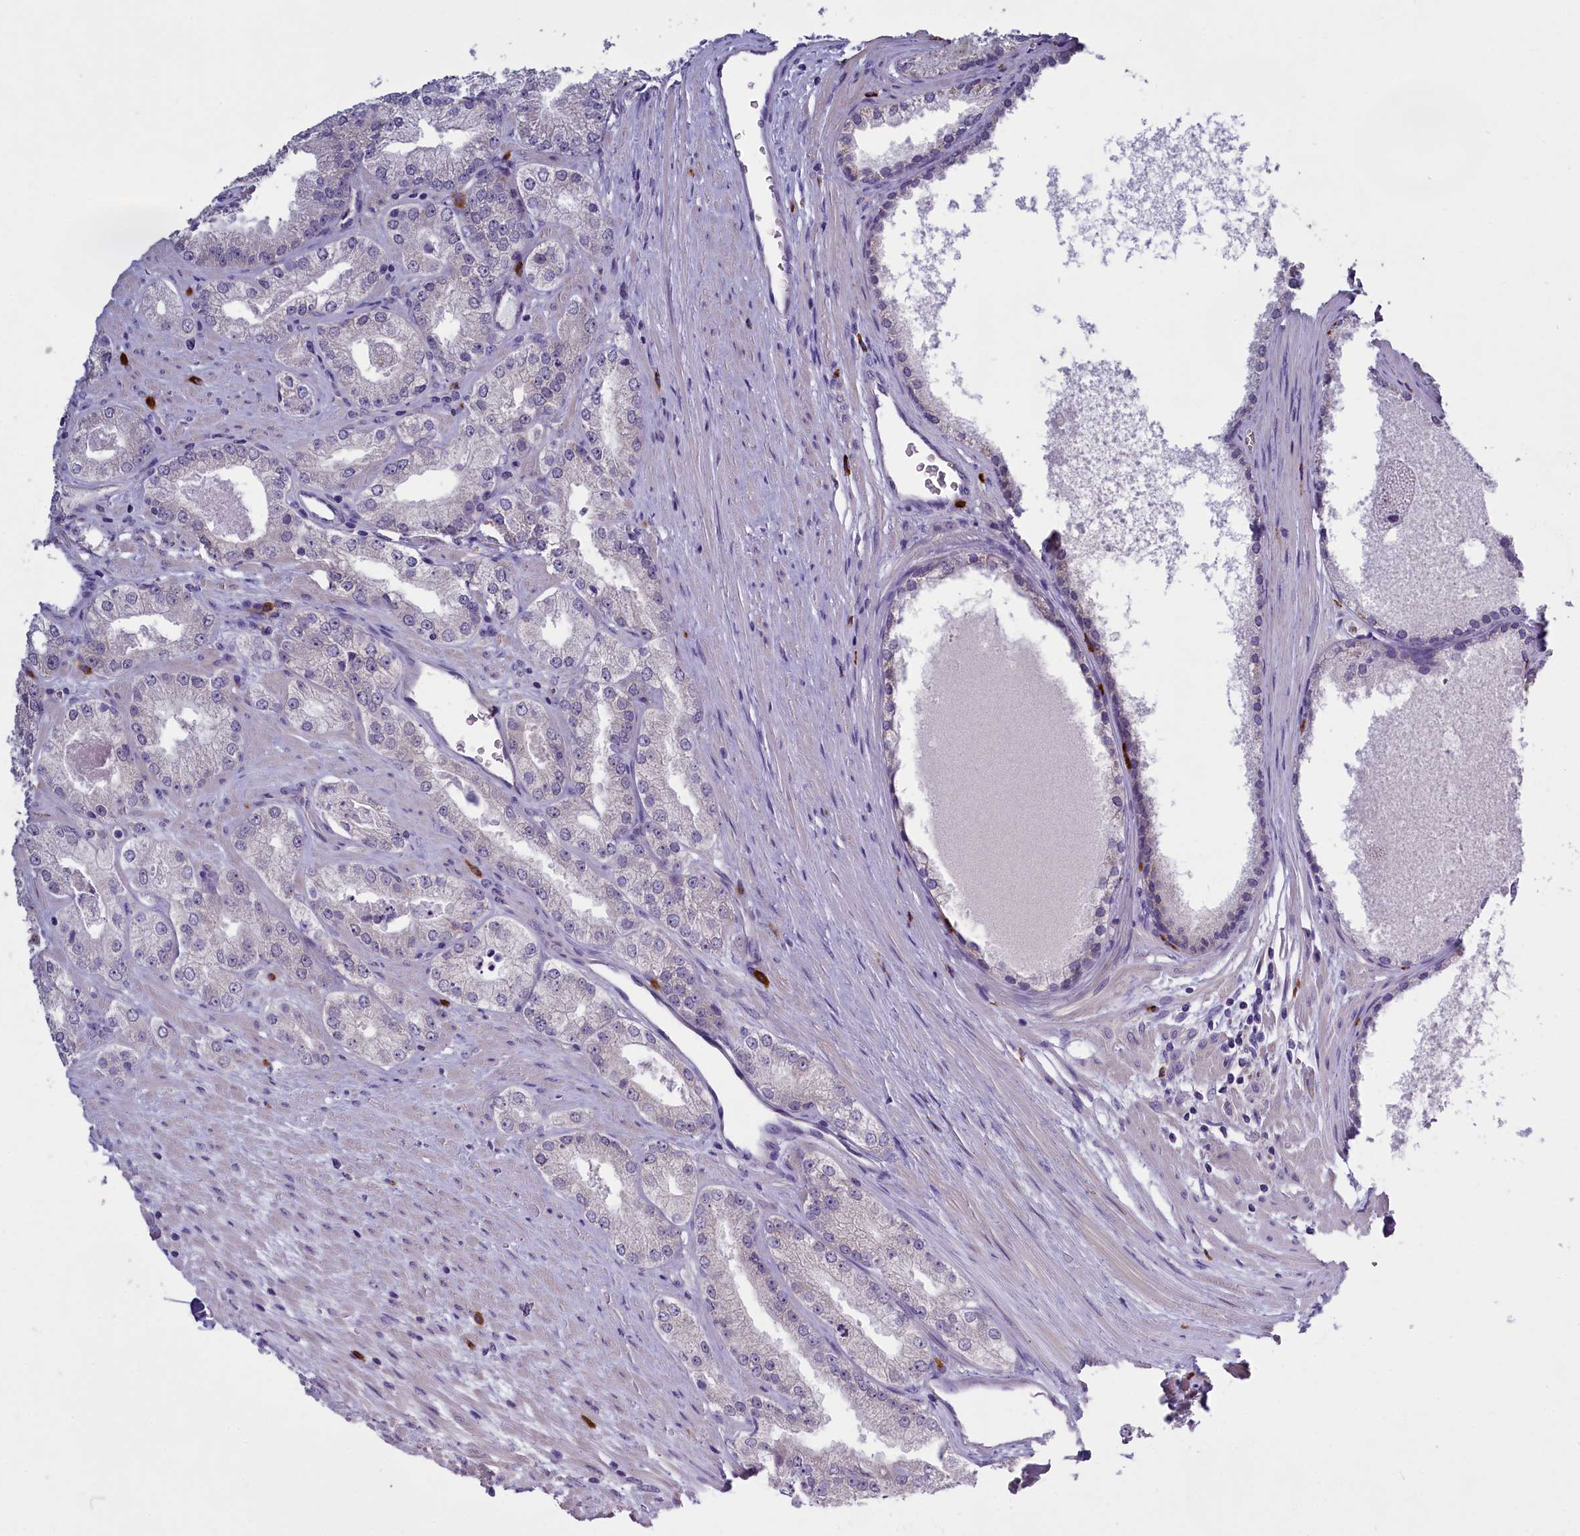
{"staining": {"intensity": "negative", "quantity": "none", "location": "none"}, "tissue": "prostate cancer", "cell_type": "Tumor cells", "image_type": "cancer", "snomed": [{"axis": "morphology", "description": "Adenocarcinoma, Low grade"}, {"axis": "topography", "description": "Prostate"}], "caption": "Protein analysis of prostate cancer (low-grade adenocarcinoma) shows no significant expression in tumor cells.", "gene": "ENPP6", "patient": {"sex": "male", "age": 69}}